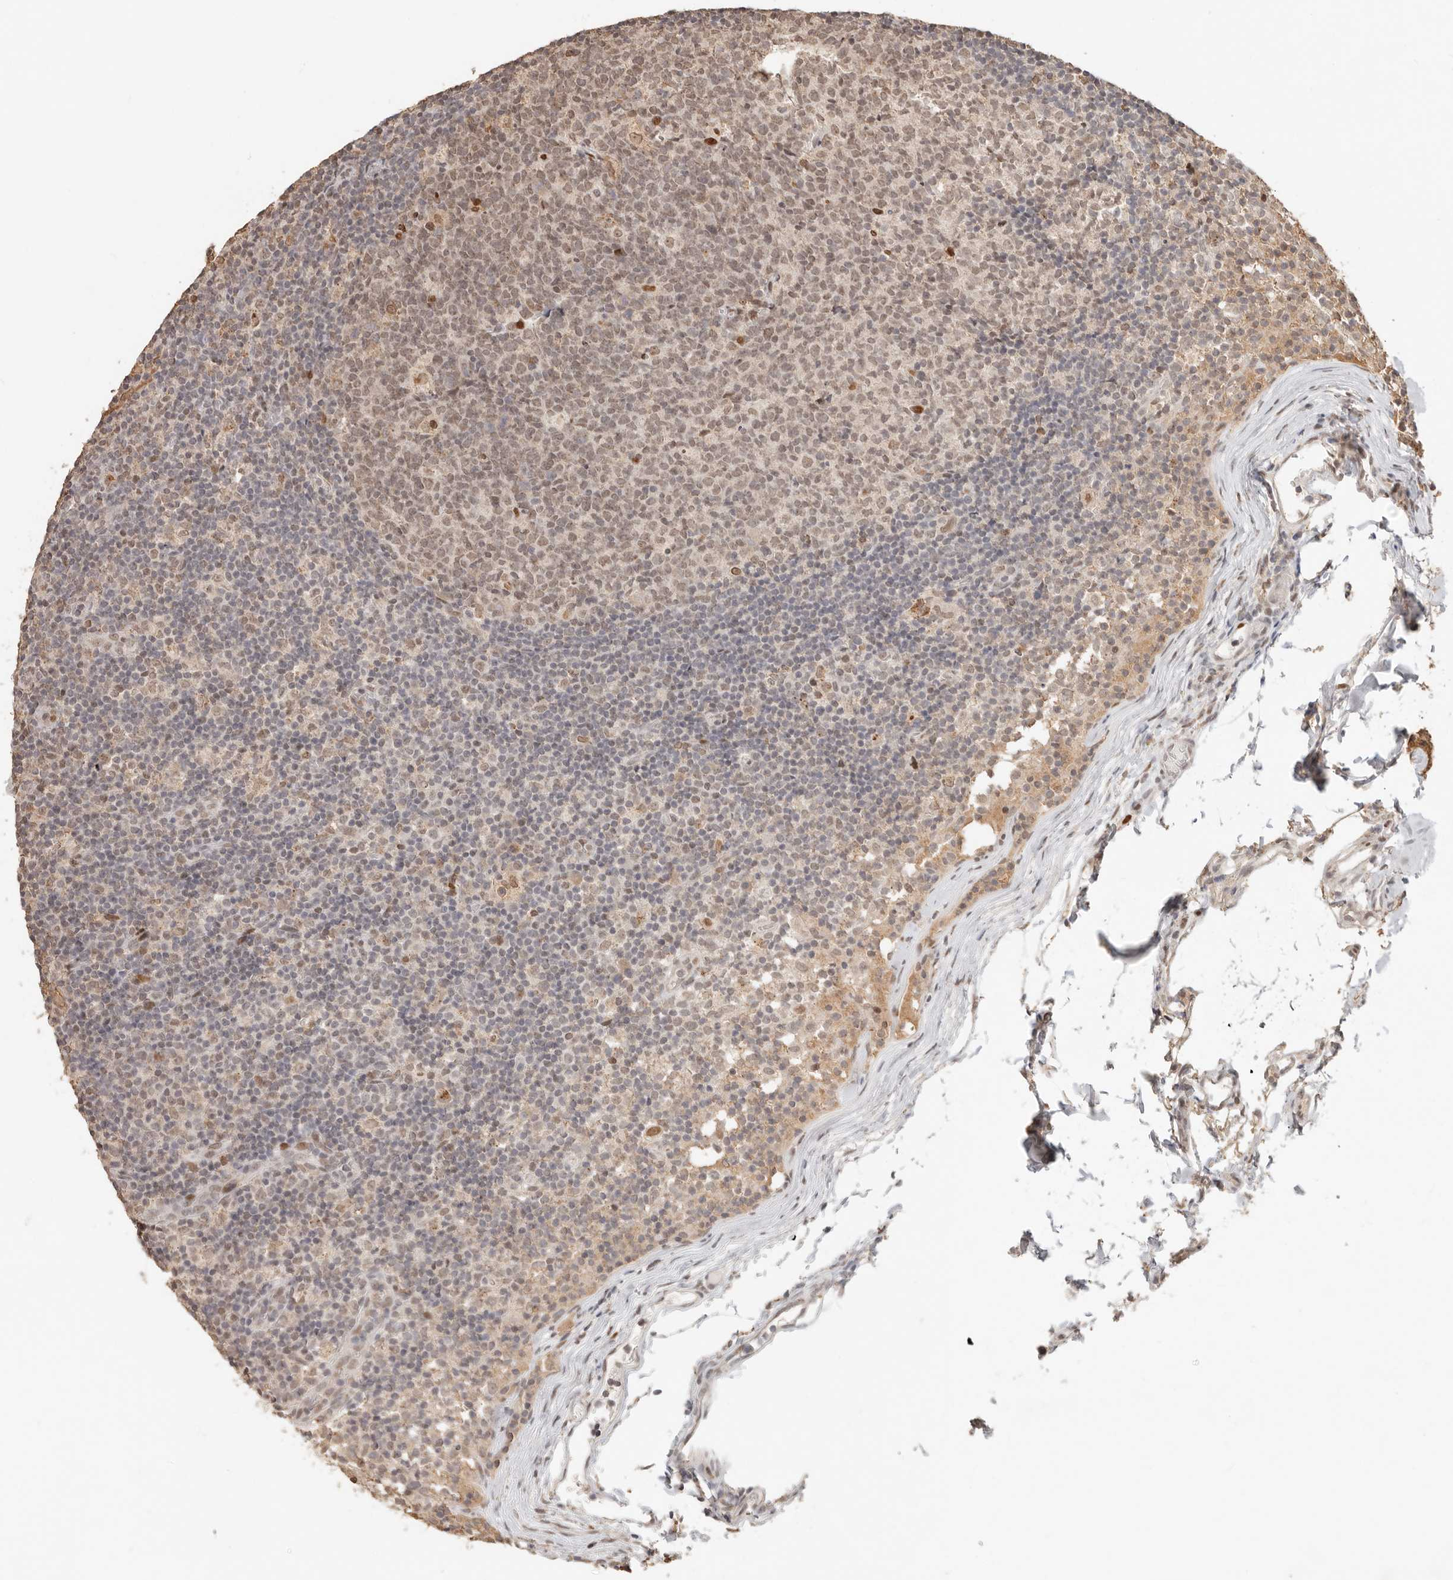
{"staining": {"intensity": "weak", "quantity": ">75%", "location": "nuclear"}, "tissue": "lymph node", "cell_type": "Germinal center cells", "image_type": "normal", "snomed": [{"axis": "morphology", "description": "Normal tissue, NOS"}, {"axis": "morphology", "description": "Inflammation, NOS"}, {"axis": "topography", "description": "Lymph node"}], "caption": "A micrograph of human lymph node stained for a protein shows weak nuclear brown staining in germinal center cells. Nuclei are stained in blue.", "gene": "NPAS2", "patient": {"sex": "male", "age": 55}}